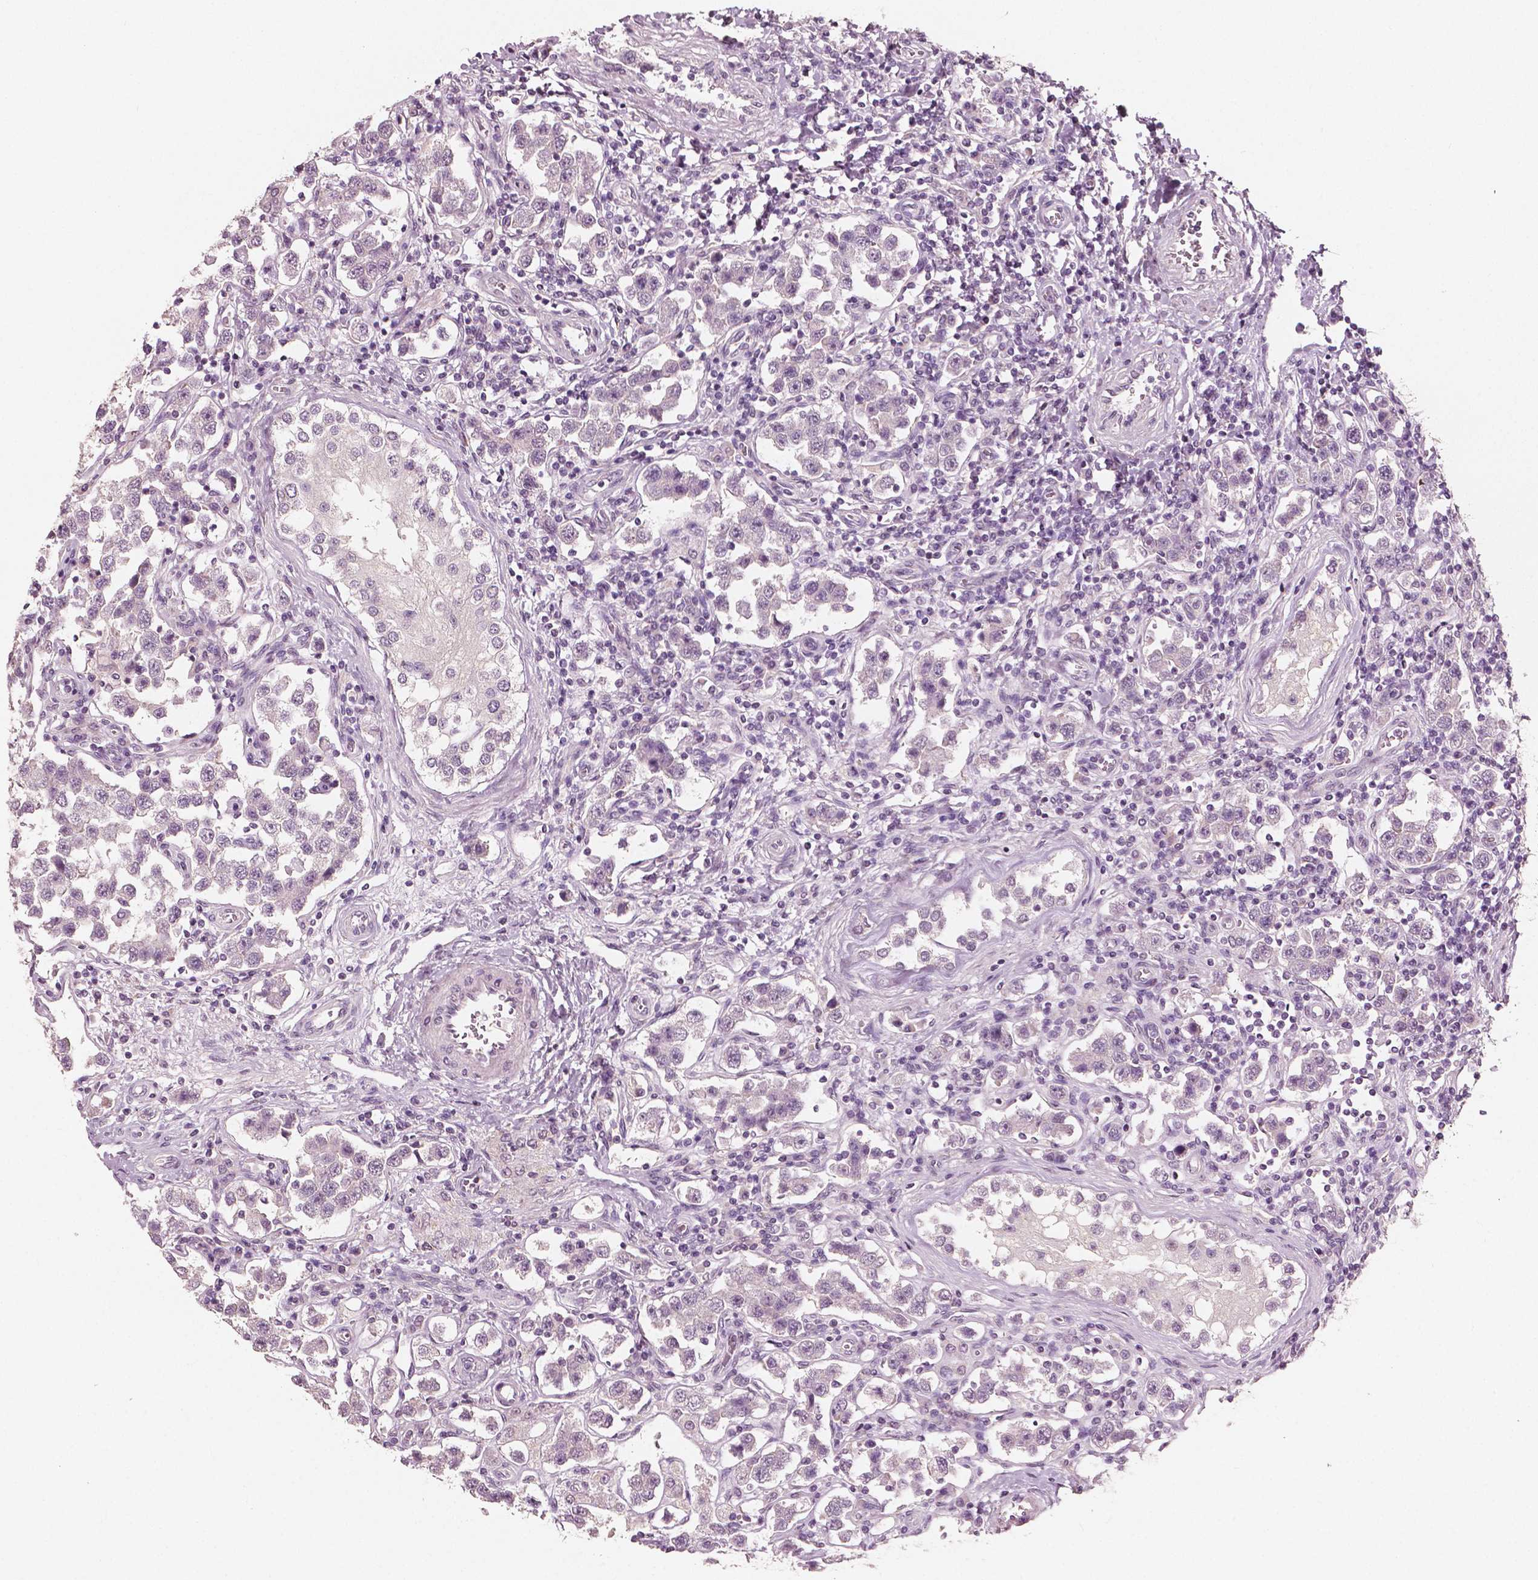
{"staining": {"intensity": "negative", "quantity": "none", "location": "none"}, "tissue": "testis cancer", "cell_type": "Tumor cells", "image_type": "cancer", "snomed": [{"axis": "morphology", "description": "Seminoma, NOS"}, {"axis": "topography", "description": "Testis"}], "caption": "The photomicrograph displays no significant positivity in tumor cells of seminoma (testis).", "gene": "PLA2R1", "patient": {"sex": "male", "age": 37}}